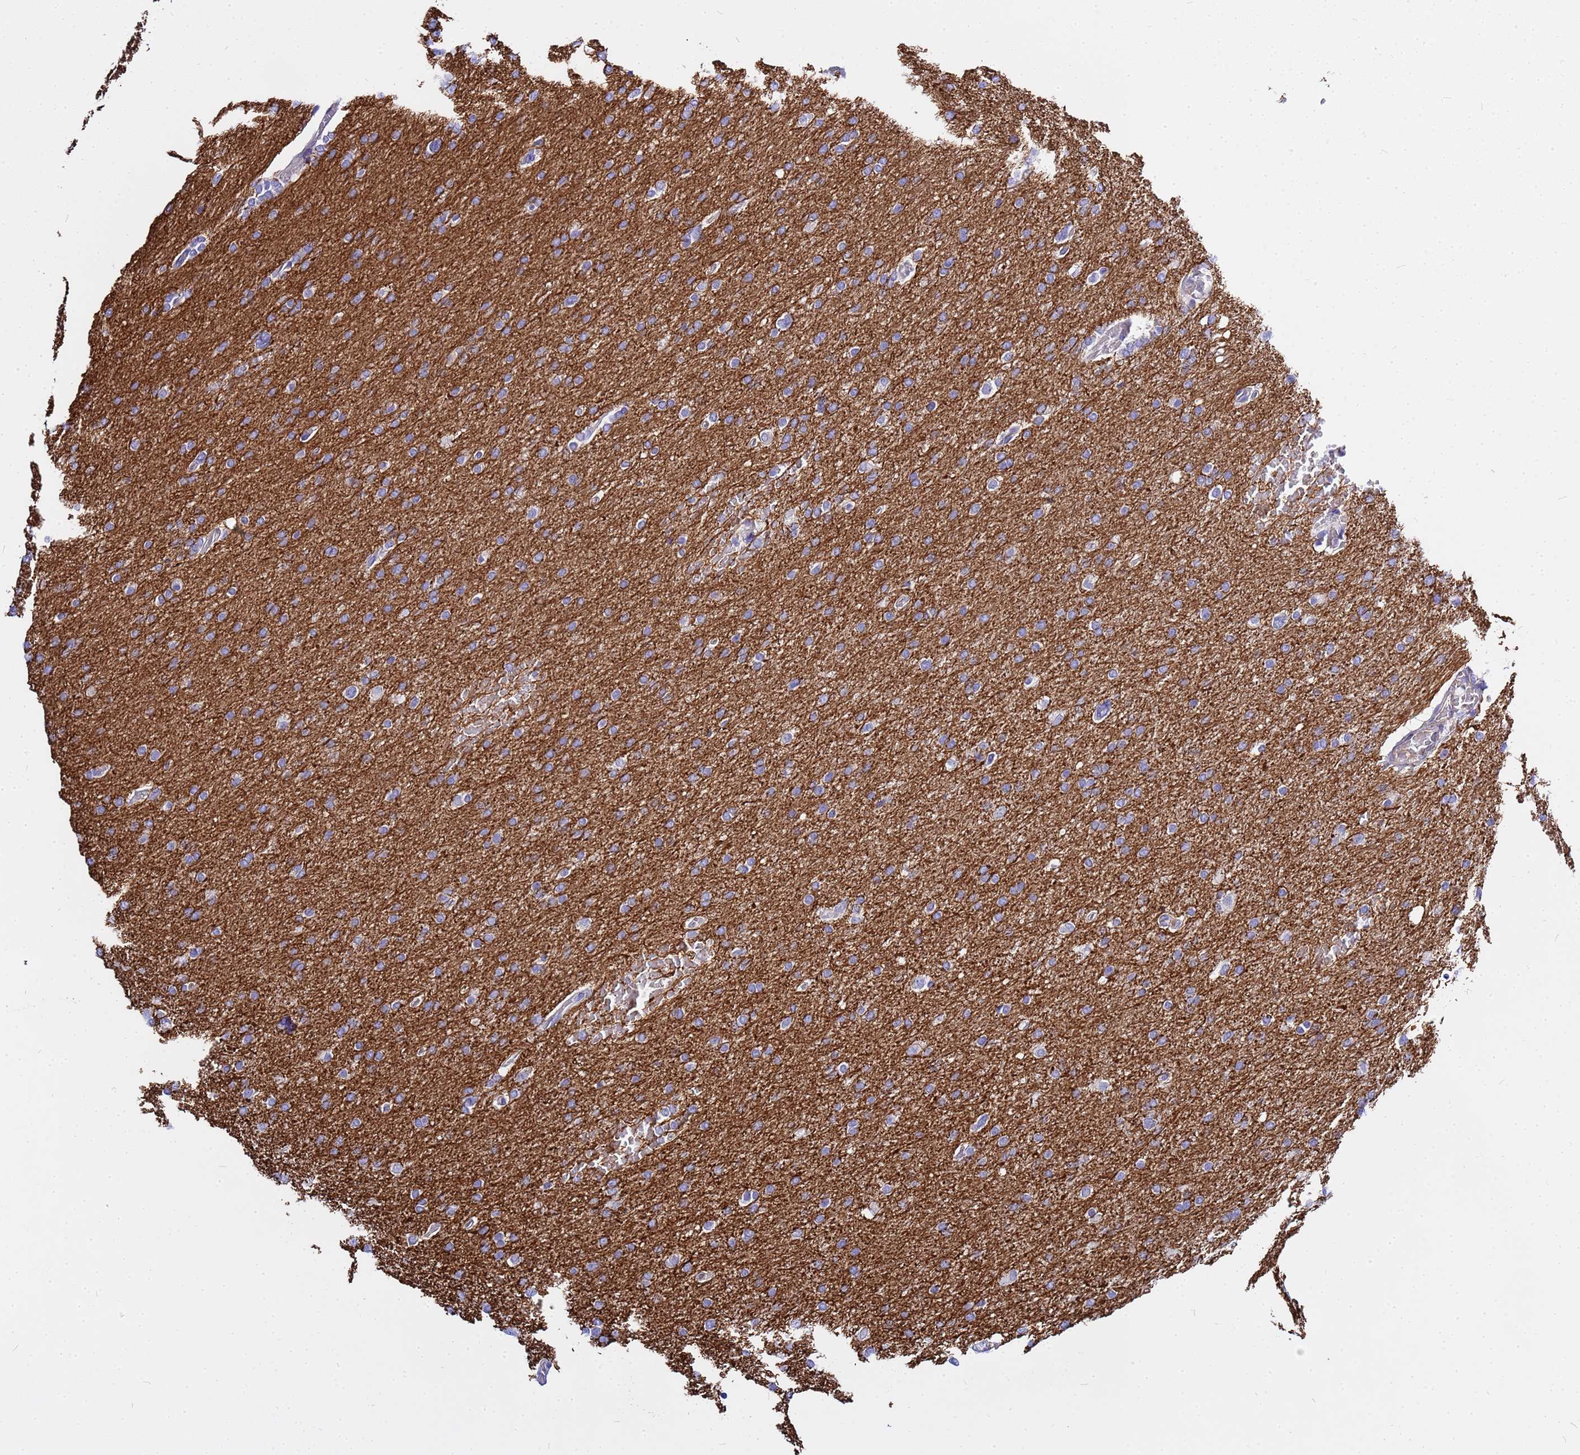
{"staining": {"intensity": "negative", "quantity": "none", "location": "none"}, "tissue": "glioma", "cell_type": "Tumor cells", "image_type": "cancer", "snomed": [{"axis": "morphology", "description": "Glioma, malignant, High grade"}, {"axis": "topography", "description": "Cerebral cortex"}], "caption": "This is an immunohistochemistry (IHC) histopathology image of human malignant high-grade glioma. There is no positivity in tumor cells.", "gene": "USP18", "patient": {"sex": "female", "age": 36}}